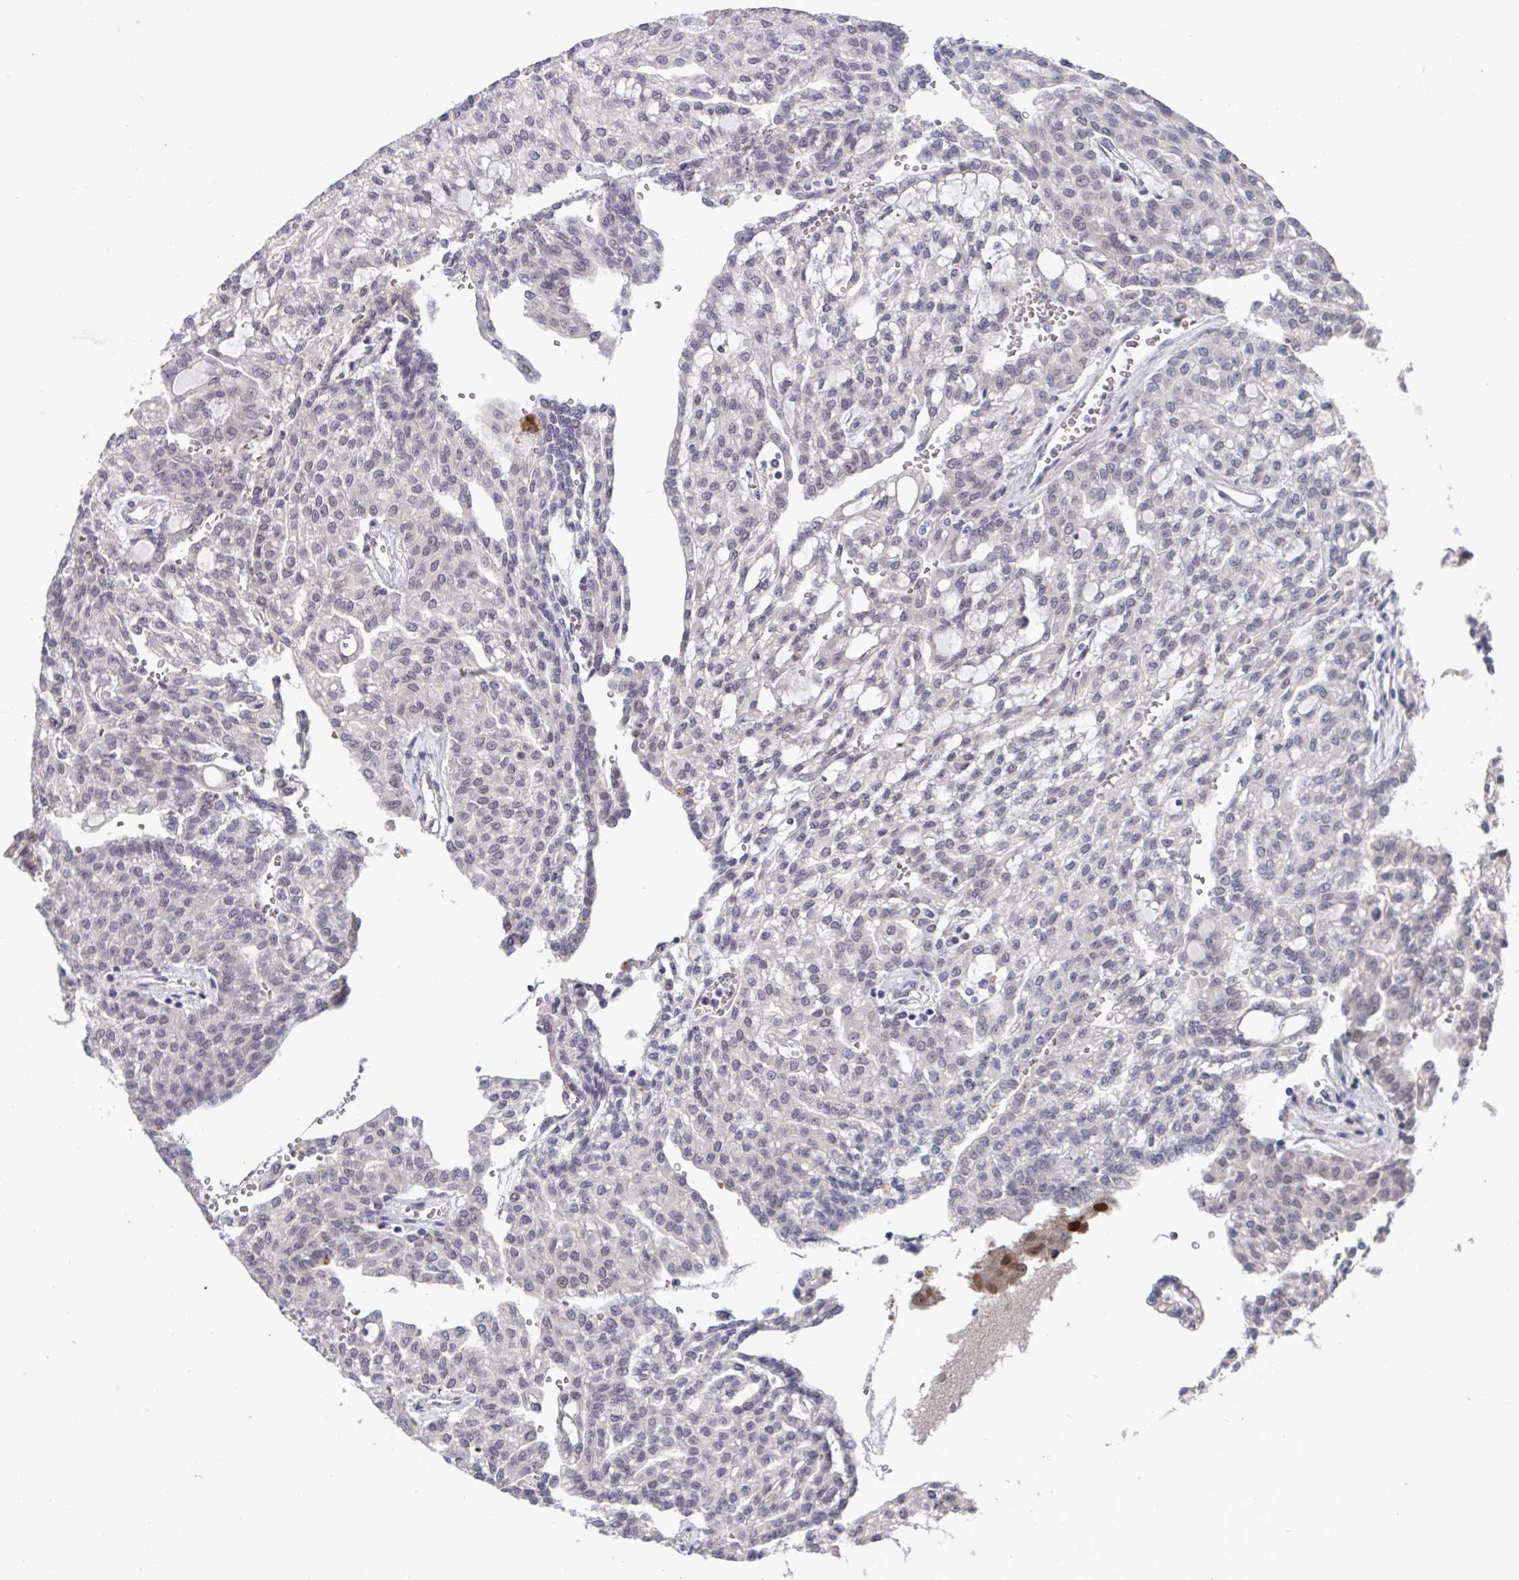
{"staining": {"intensity": "weak", "quantity": "<25%", "location": "nuclear"}, "tissue": "renal cancer", "cell_type": "Tumor cells", "image_type": "cancer", "snomed": [{"axis": "morphology", "description": "Adenocarcinoma, NOS"}, {"axis": "topography", "description": "Kidney"}], "caption": "DAB (3,3'-diaminobenzidine) immunohistochemical staining of human renal cancer (adenocarcinoma) shows no significant positivity in tumor cells. (Stains: DAB (3,3'-diaminobenzidine) IHC with hematoxylin counter stain, Microscopy: brightfield microscopy at high magnification).", "gene": "JMJD1C", "patient": {"sex": "male", "age": 63}}